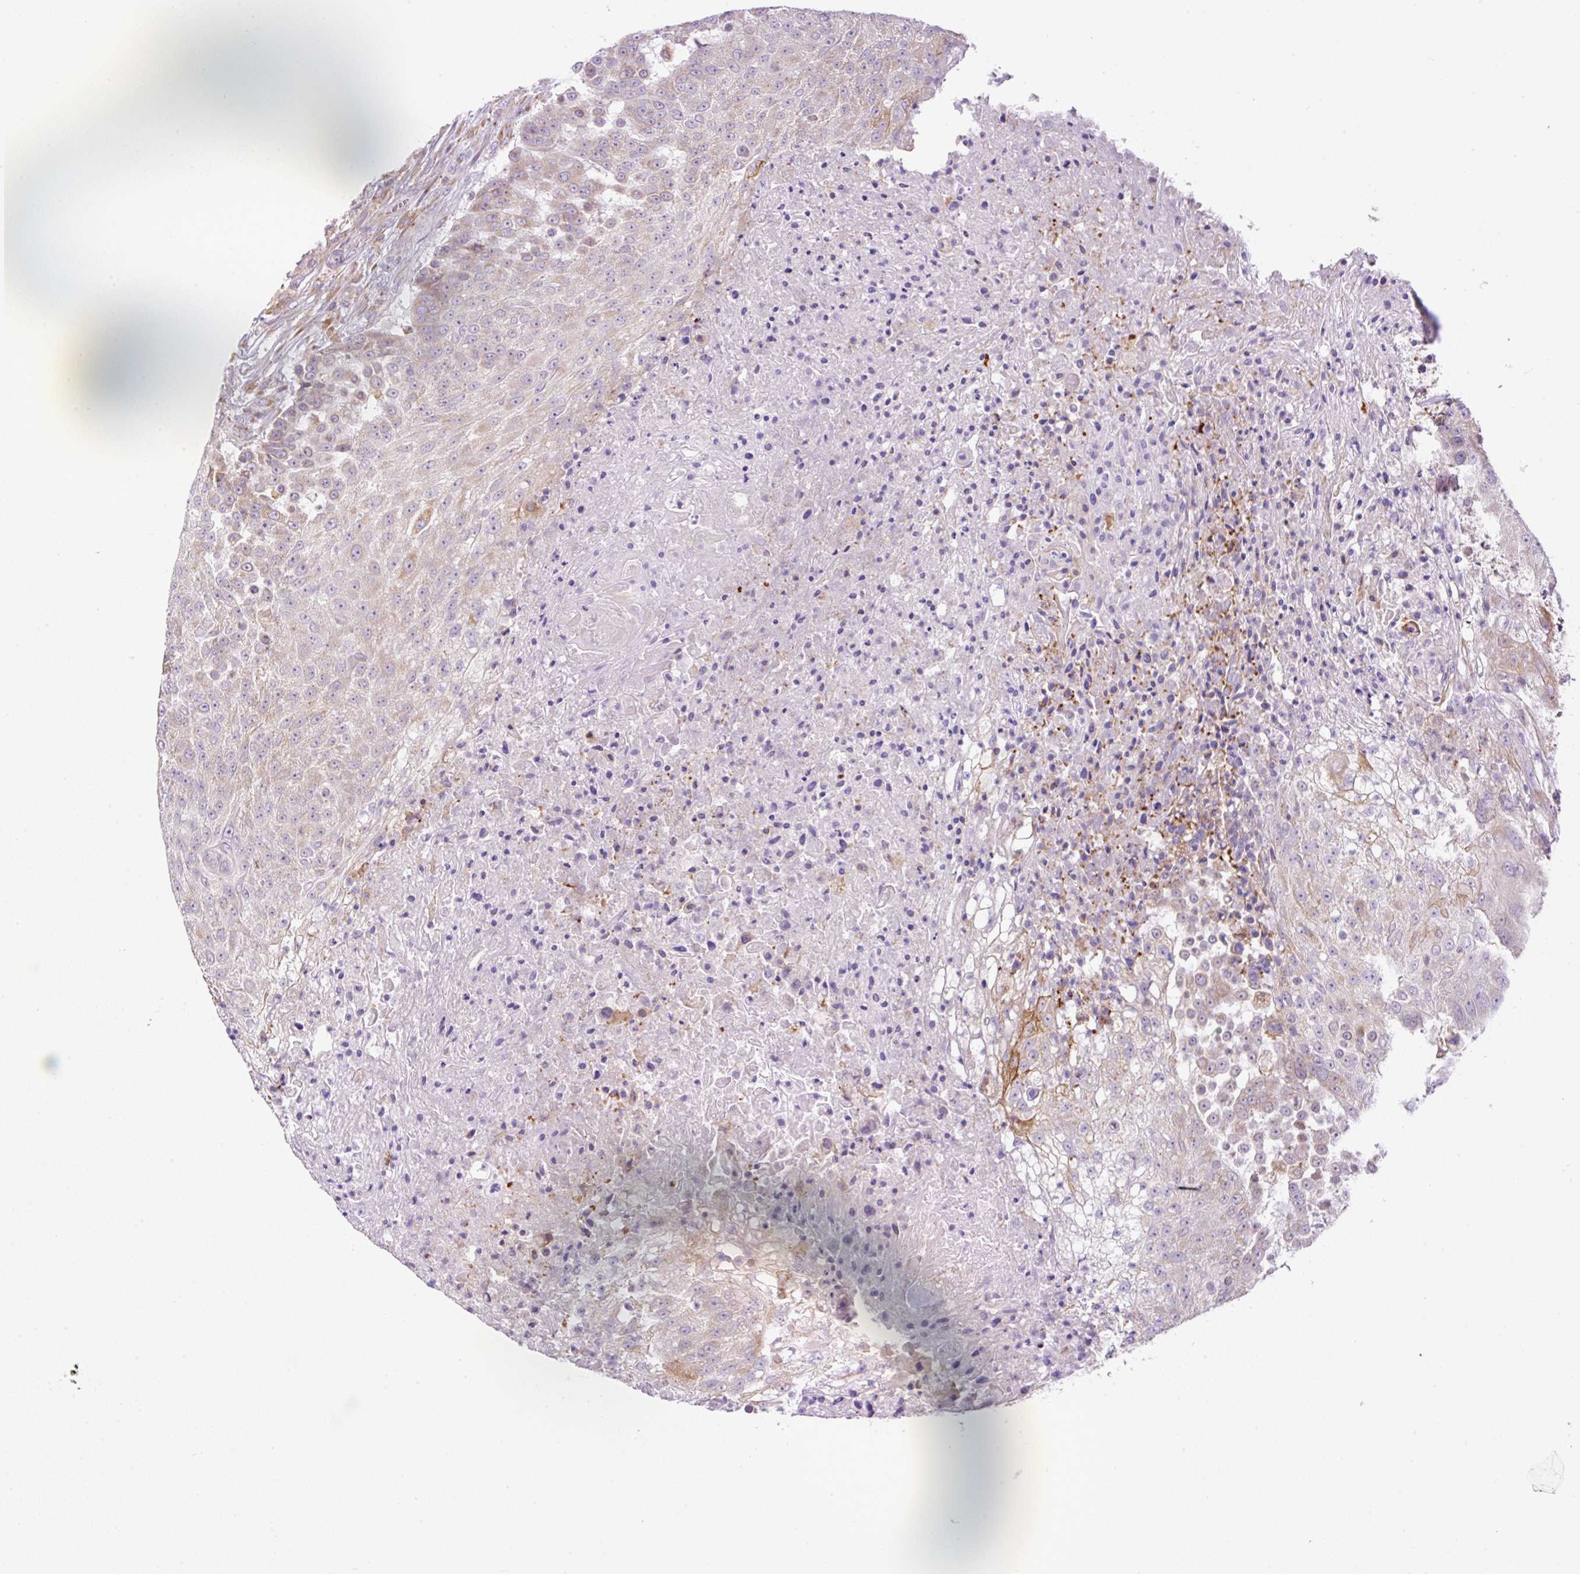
{"staining": {"intensity": "moderate", "quantity": "<25%", "location": "cytoplasmic/membranous"}, "tissue": "urothelial cancer", "cell_type": "Tumor cells", "image_type": "cancer", "snomed": [{"axis": "morphology", "description": "Urothelial carcinoma, High grade"}, {"axis": "topography", "description": "Urinary bladder"}], "caption": "The histopathology image demonstrates a brown stain indicating the presence of a protein in the cytoplasmic/membranous of tumor cells in urothelial carcinoma (high-grade). (Stains: DAB in brown, nuclei in blue, Microscopy: brightfield microscopy at high magnification).", "gene": "POFUT1", "patient": {"sex": "female", "age": 63}}